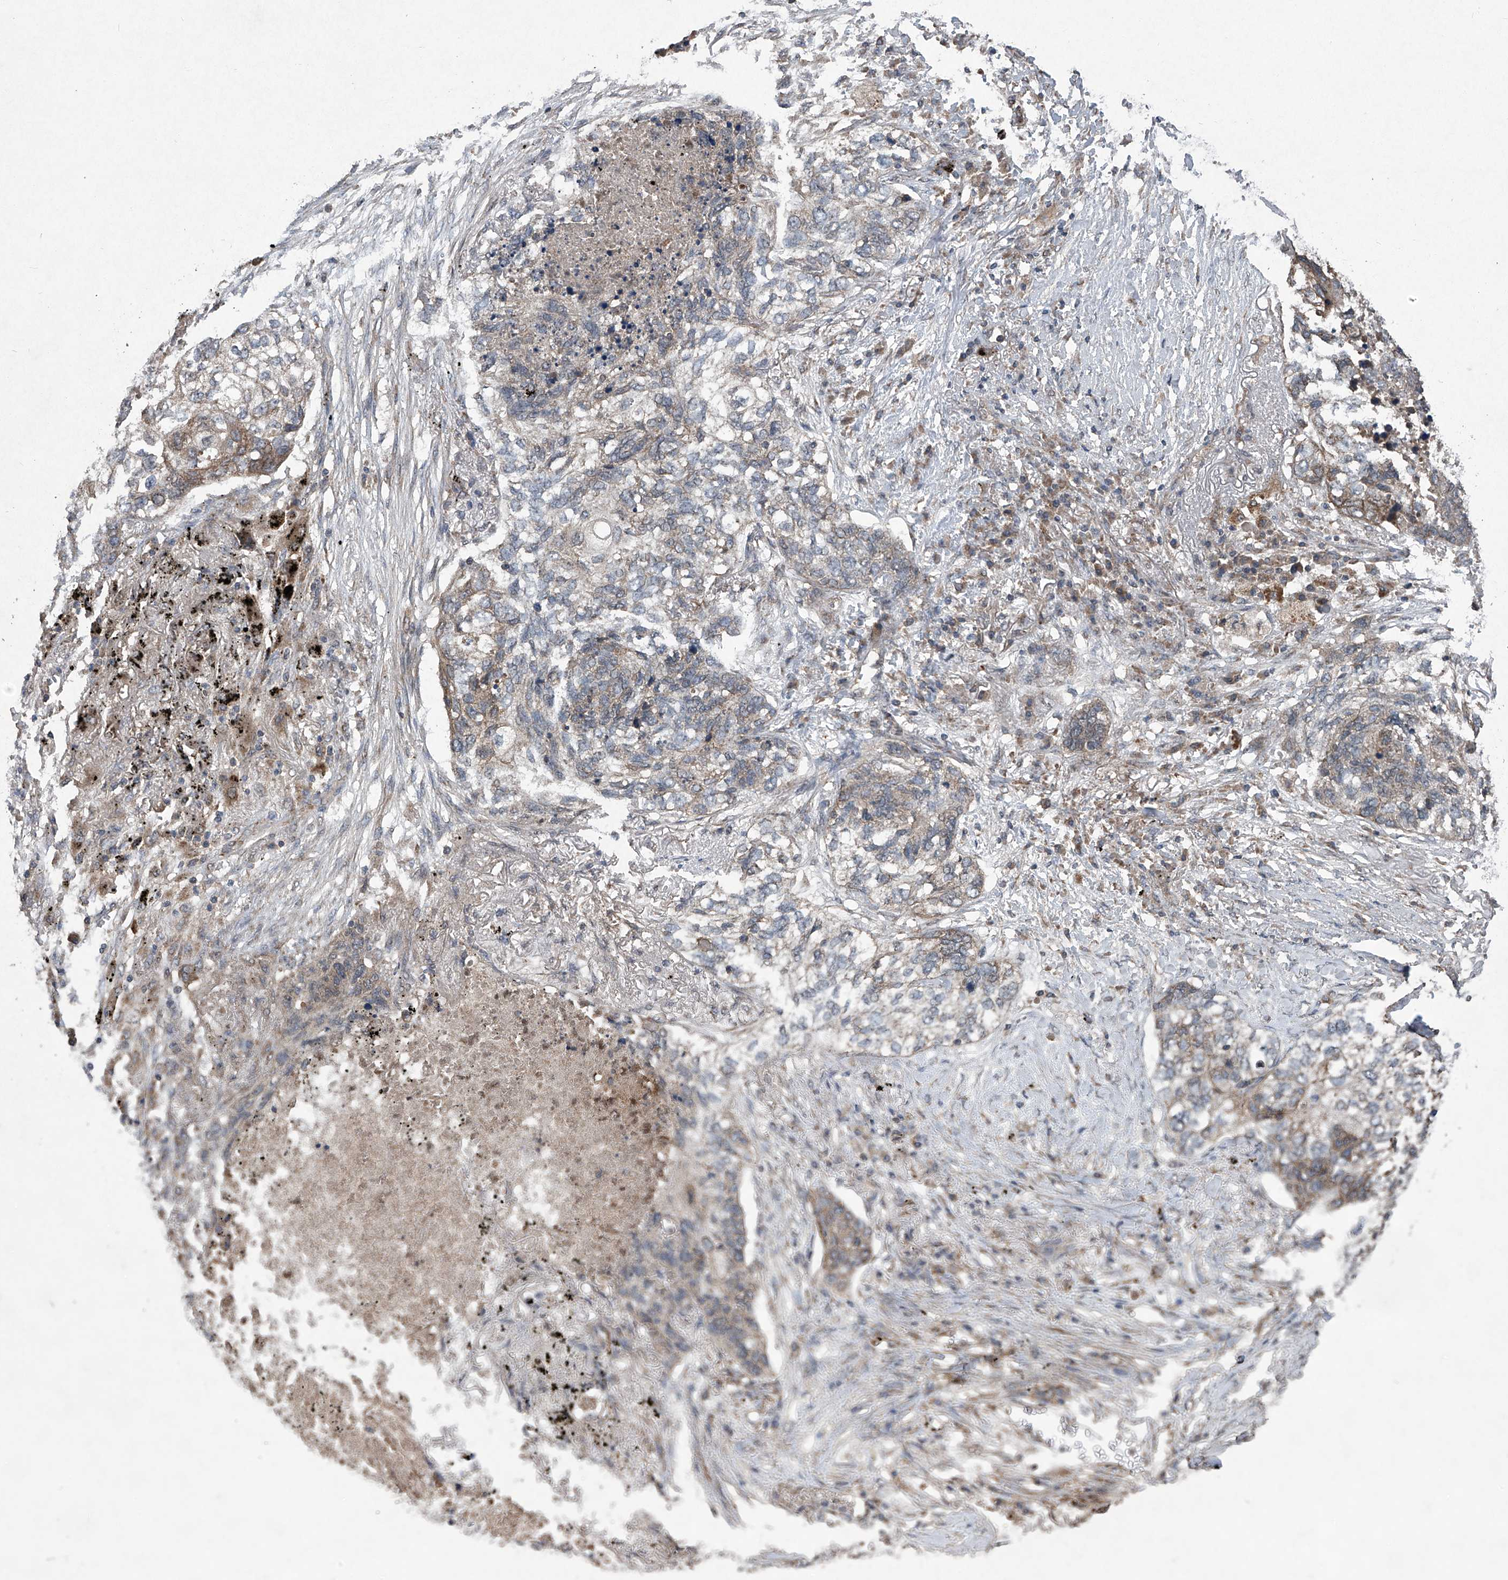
{"staining": {"intensity": "weak", "quantity": "<25%", "location": "cytoplasmic/membranous"}, "tissue": "lung cancer", "cell_type": "Tumor cells", "image_type": "cancer", "snomed": [{"axis": "morphology", "description": "Squamous cell carcinoma, NOS"}, {"axis": "topography", "description": "Lung"}], "caption": "Lung cancer (squamous cell carcinoma) stained for a protein using IHC exhibits no positivity tumor cells.", "gene": "SUMF2", "patient": {"sex": "female", "age": 63}}